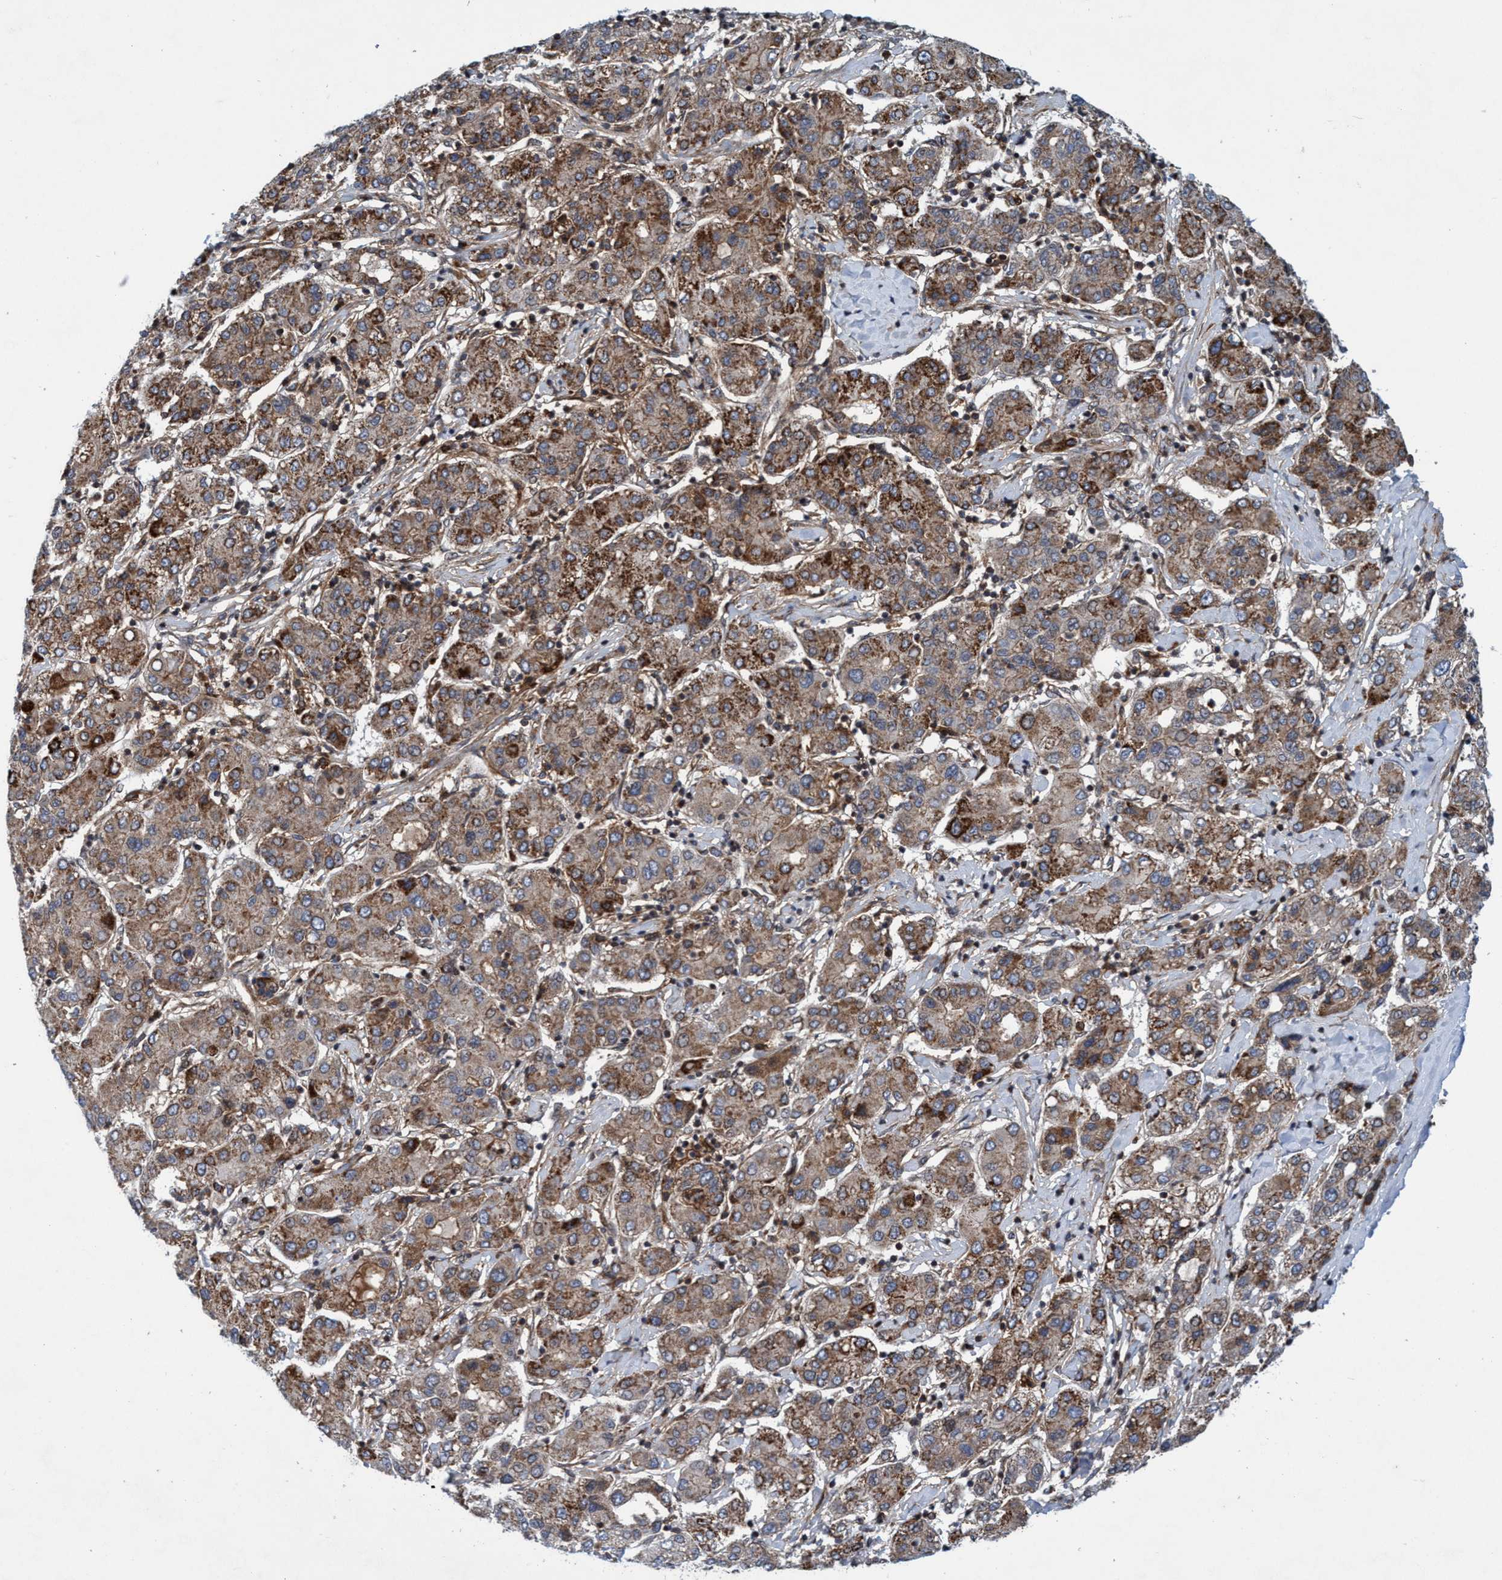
{"staining": {"intensity": "moderate", "quantity": ">75%", "location": "cytoplasmic/membranous"}, "tissue": "liver cancer", "cell_type": "Tumor cells", "image_type": "cancer", "snomed": [{"axis": "morphology", "description": "Carcinoma, Hepatocellular, NOS"}, {"axis": "topography", "description": "Liver"}], "caption": "Liver hepatocellular carcinoma tissue demonstrates moderate cytoplasmic/membranous staining in about >75% of tumor cells, visualized by immunohistochemistry.", "gene": "SLC16A3", "patient": {"sex": "male", "age": 65}}